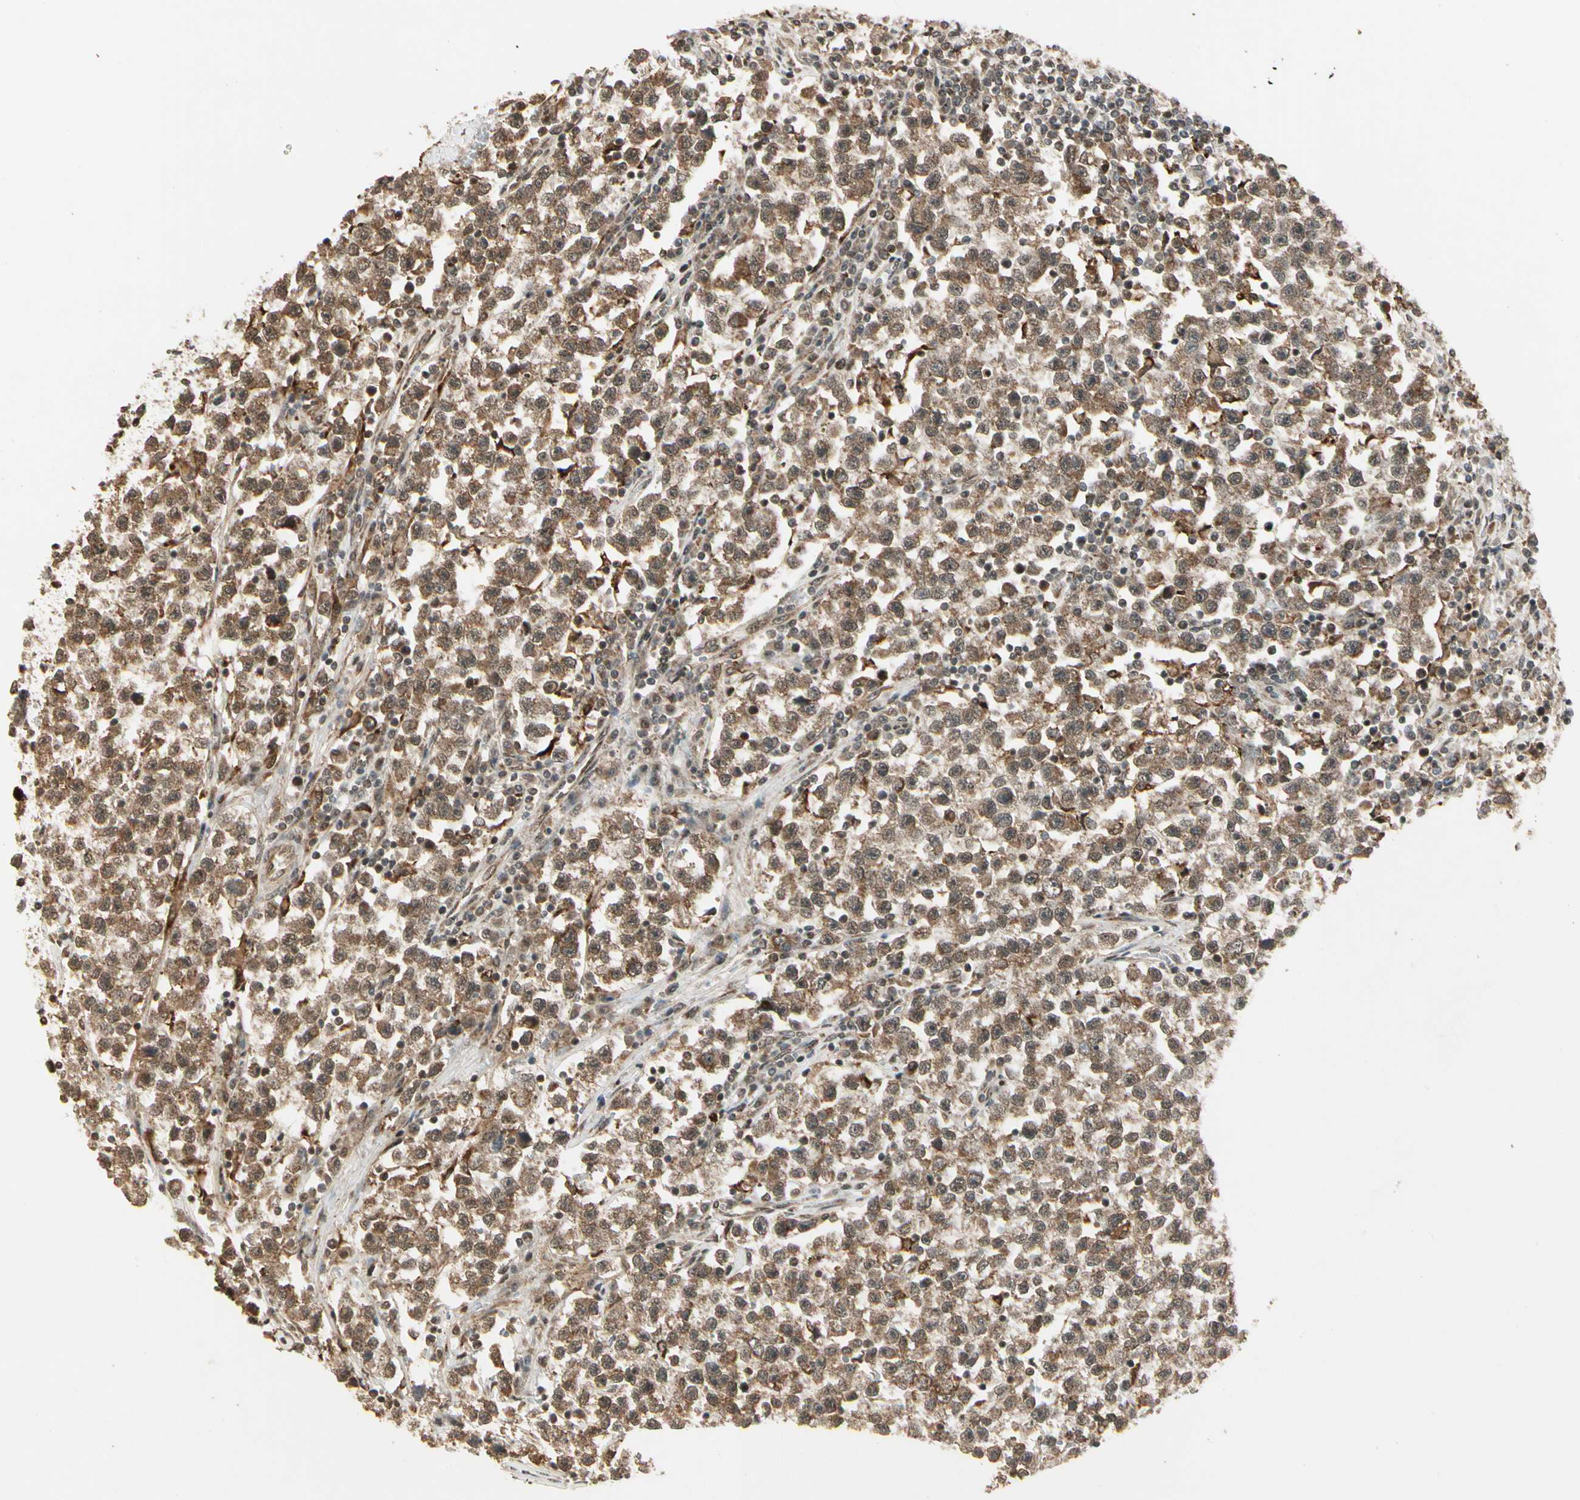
{"staining": {"intensity": "moderate", "quantity": ">75%", "location": "cytoplasmic/membranous"}, "tissue": "testis cancer", "cell_type": "Tumor cells", "image_type": "cancer", "snomed": [{"axis": "morphology", "description": "Seminoma, NOS"}, {"axis": "topography", "description": "Testis"}], "caption": "Approximately >75% of tumor cells in testis seminoma exhibit moderate cytoplasmic/membranous protein staining as visualized by brown immunohistochemical staining.", "gene": "GLUL", "patient": {"sex": "male", "age": 22}}